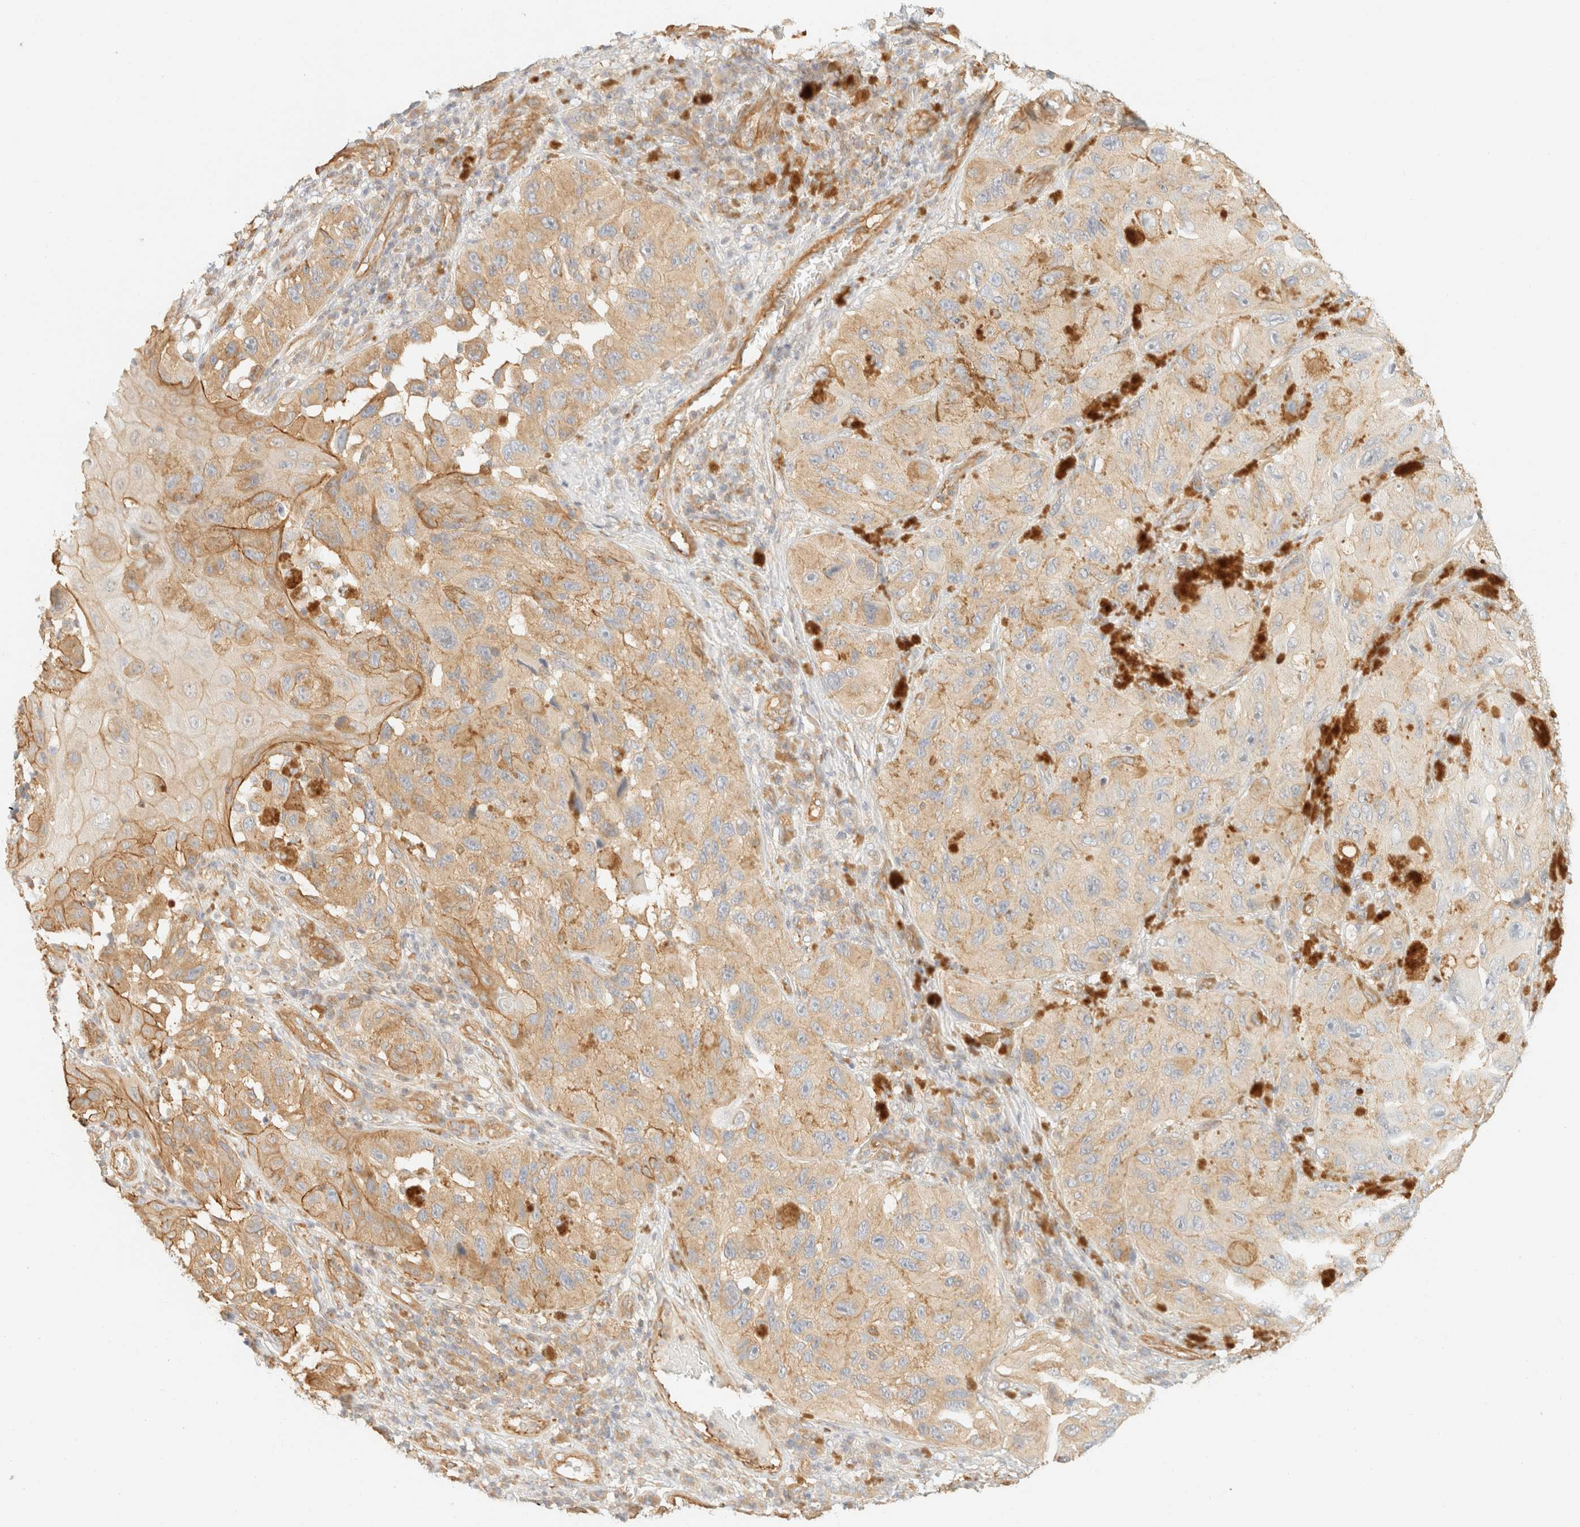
{"staining": {"intensity": "weak", "quantity": ">75%", "location": "cytoplasmic/membranous"}, "tissue": "melanoma", "cell_type": "Tumor cells", "image_type": "cancer", "snomed": [{"axis": "morphology", "description": "Malignant melanoma, NOS"}, {"axis": "topography", "description": "Skin"}], "caption": "Brown immunohistochemical staining in melanoma displays weak cytoplasmic/membranous staining in approximately >75% of tumor cells.", "gene": "OTOP2", "patient": {"sex": "female", "age": 73}}